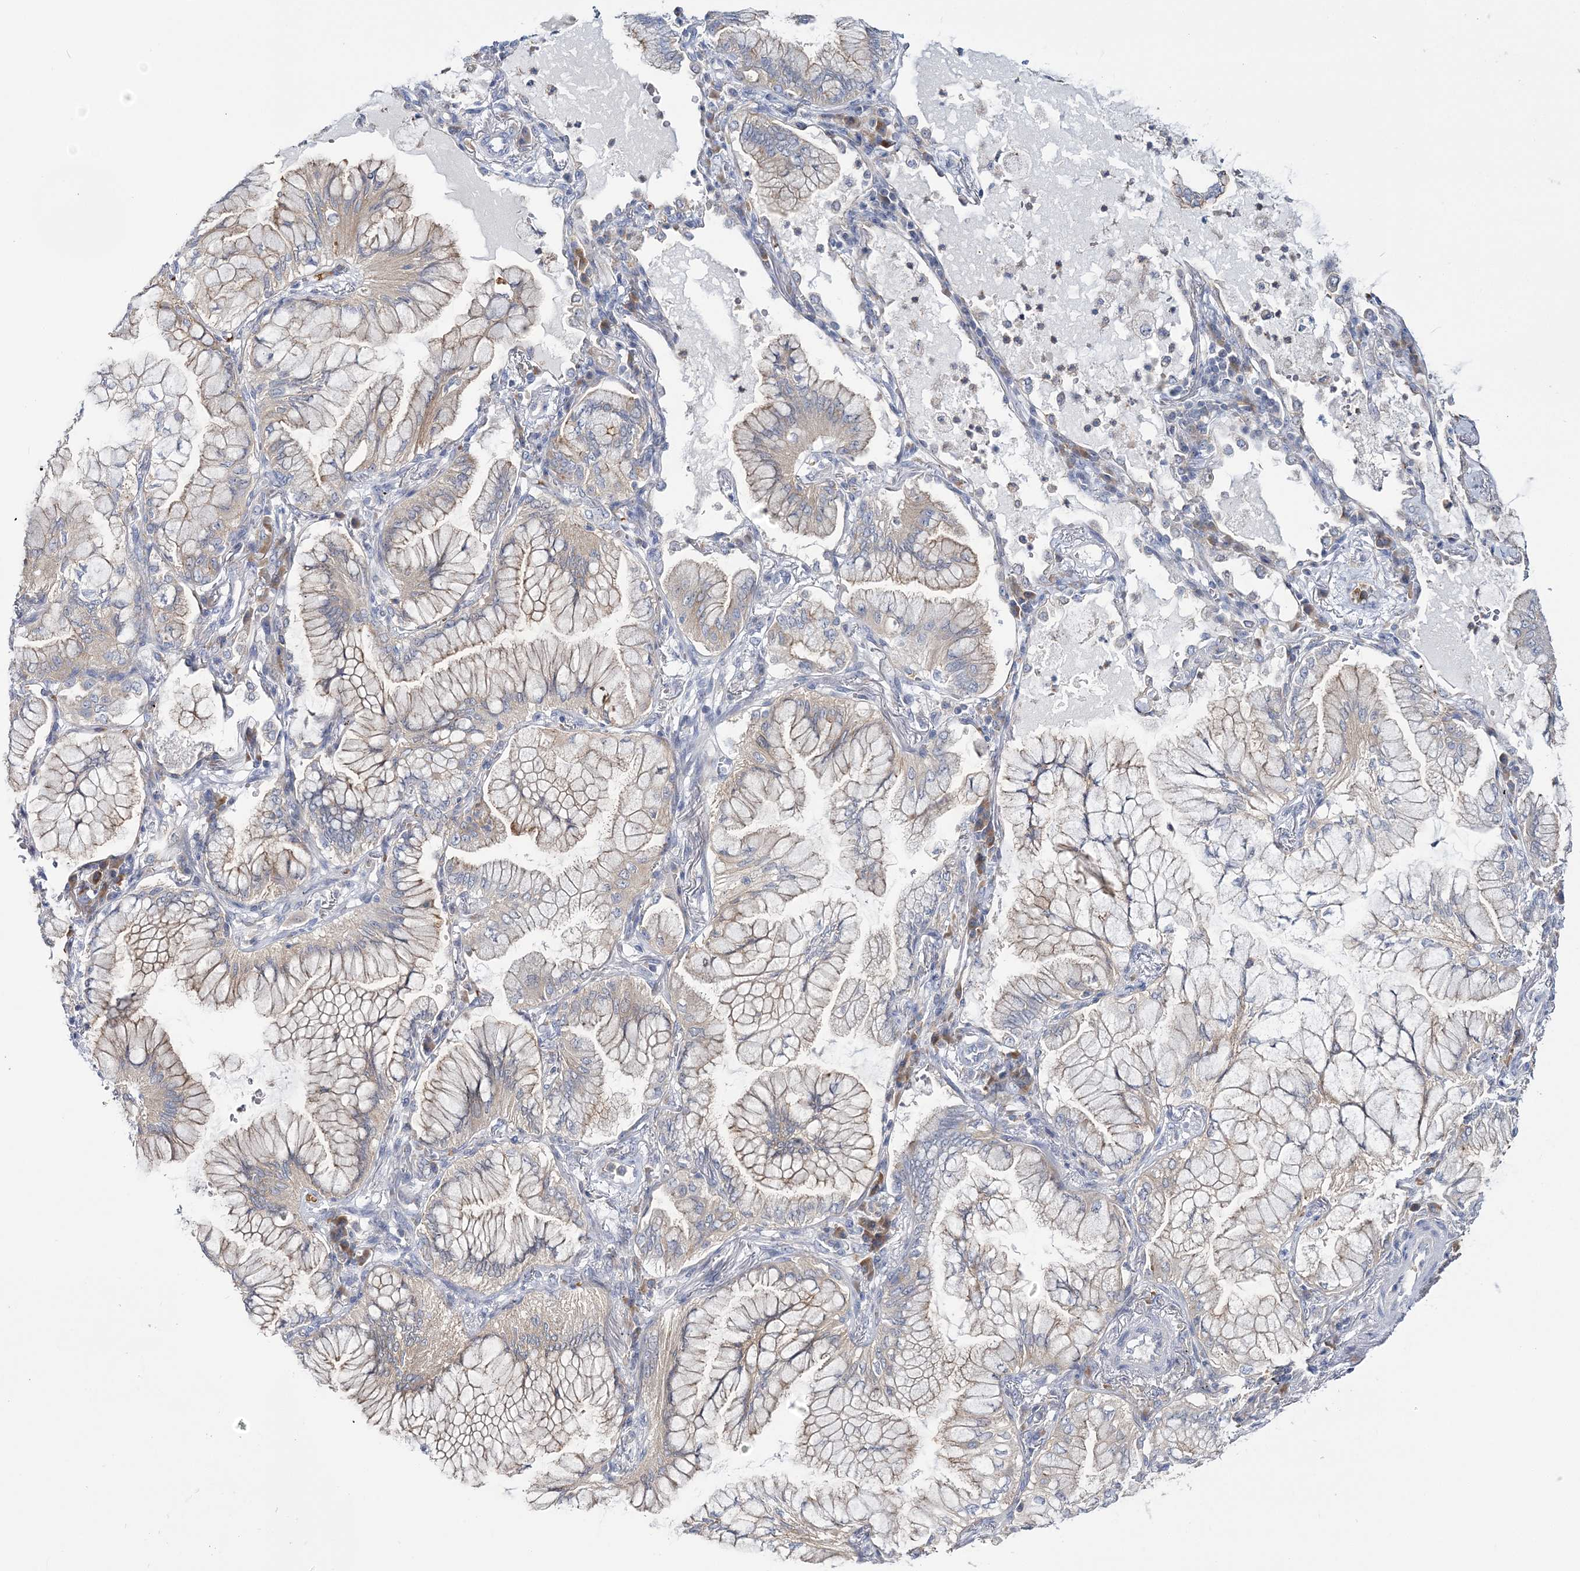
{"staining": {"intensity": "weak", "quantity": "<25%", "location": "cytoplasmic/membranous"}, "tissue": "lung cancer", "cell_type": "Tumor cells", "image_type": "cancer", "snomed": [{"axis": "morphology", "description": "Adenocarcinoma, NOS"}, {"axis": "topography", "description": "Lung"}], "caption": "Adenocarcinoma (lung) was stained to show a protein in brown. There is no significant staining in tumor cells.", "gene": "ATP11B", "patient": {"sex": "female", "age": 70}}